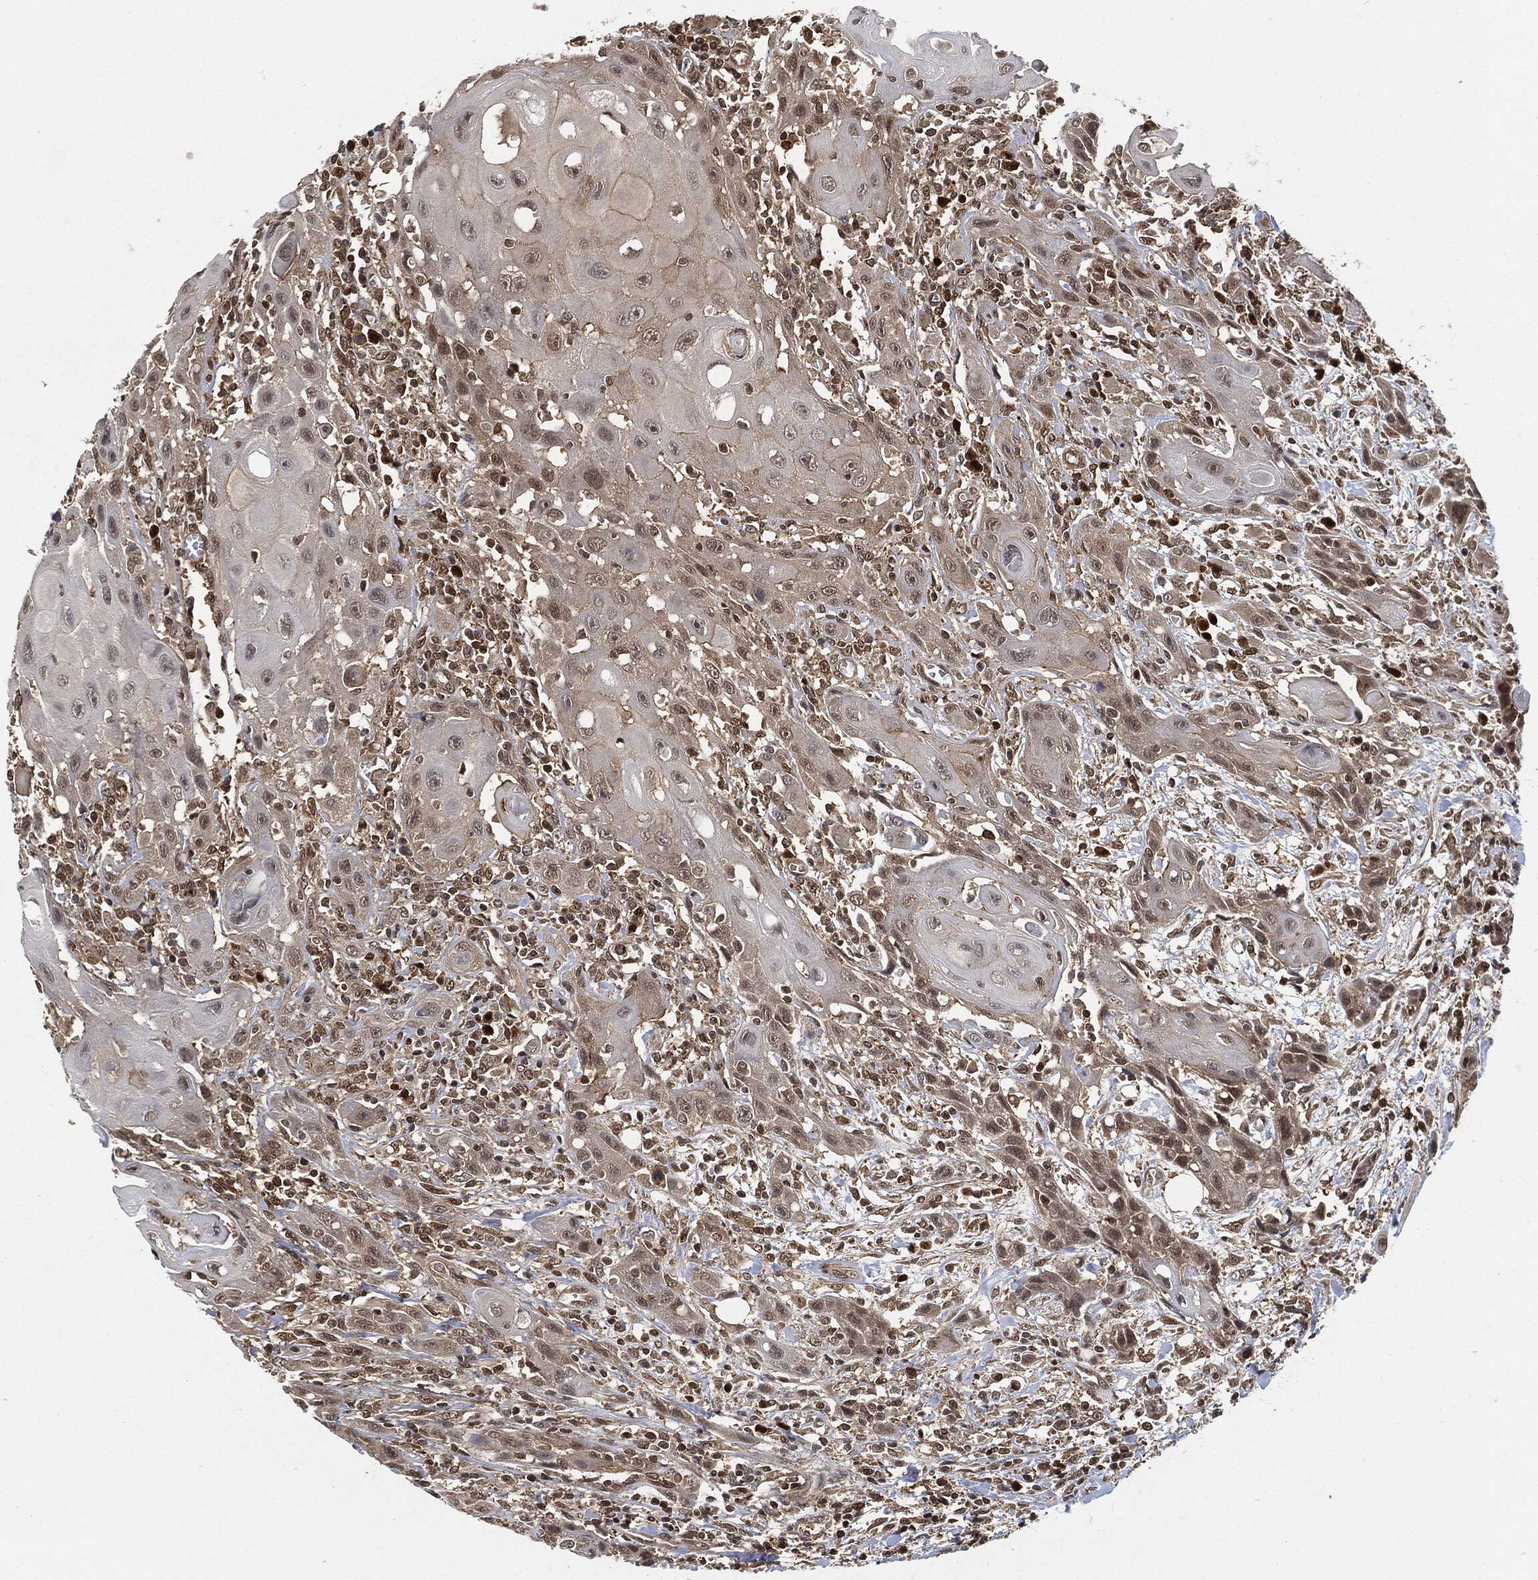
{"staining": {"intensity": "strong", "quantity": "<25%", "location": "cytoplasmic/membranous"}, "tissue": "head and neck cancer", "cell_type": "Tumor cells", "image_type": "cancer", "snomed": [{"axis": "morphology", "description": "Normal tissue, NOS"}, {"axis": "morphology", "description": "Squamous cell carcinoma, NOS"}, {"axis": "topography", "description": "Oral tissue"}, {"axis": "topography", "description": "Head-Neck"}], "caption": "An IHC photomicrograph of tumor tissue is shown. Protein staining in brown labels strong cytoplasmic/membranous positivity in squamous cell carcinoma (head and neck) within tumor cells.", "gene": "CUTA", "patient": {"sex": "male", "age": 71}}